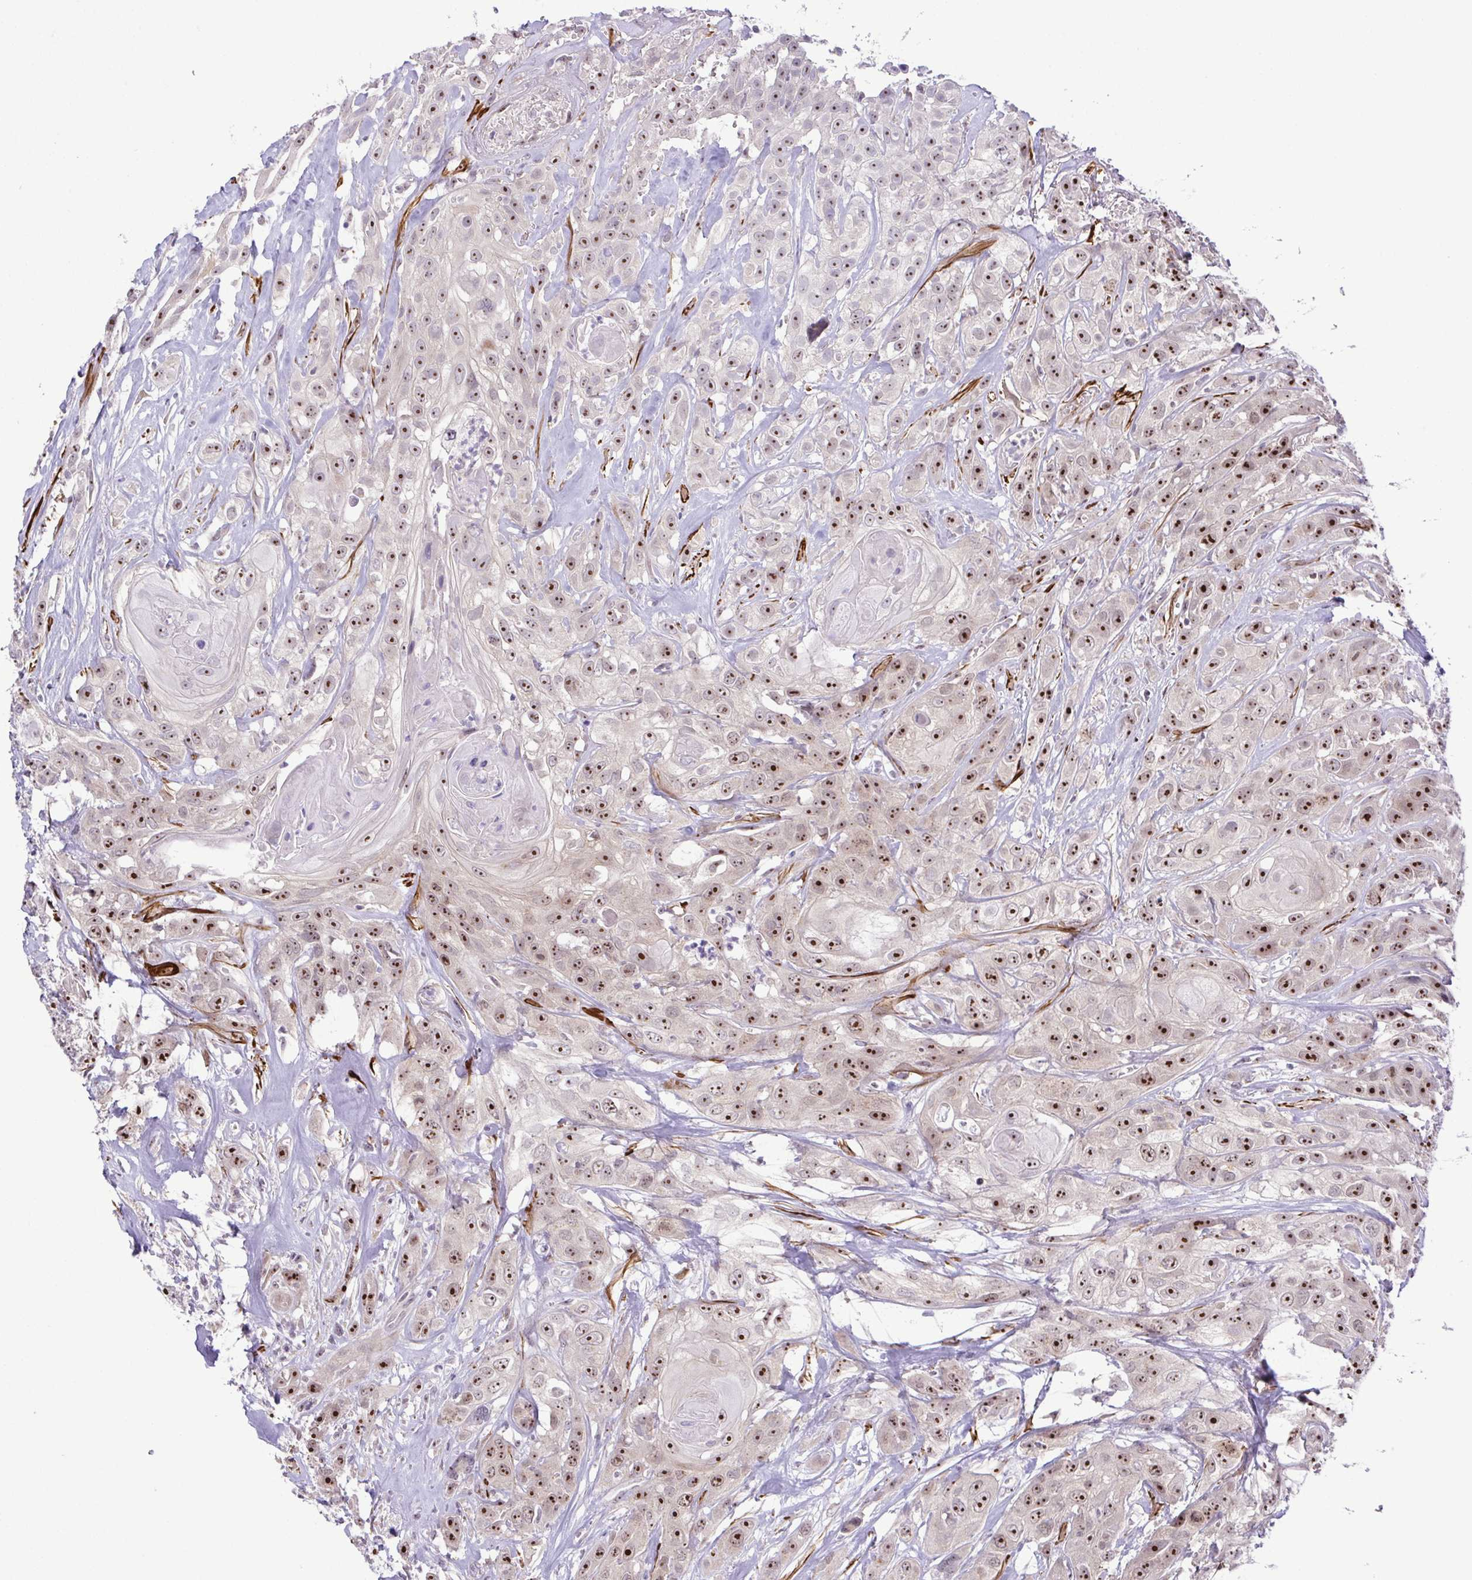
{"staining": {"intensity": "strong", "quantity": ">75%", "location": "nuclear"}, "tissue": "head and neck cancer", "cell_type": "Tumor cells", "image_type": "cancer", "snomed": [{"axis": "morphology", "description": "Squamous cell carcinoma, NOS"}, {"axis": "topography", "description": "Head-Neck"}], "caption": "A histopathology image showing strong nuclear expression in about >75% of tumor cells in head and neck cancer (squamous cell carcinoma), as visualized by brown immunohistochemical staining.", "gene": "RSL24D1", "patient": {"sex": "male", "age": 57}}